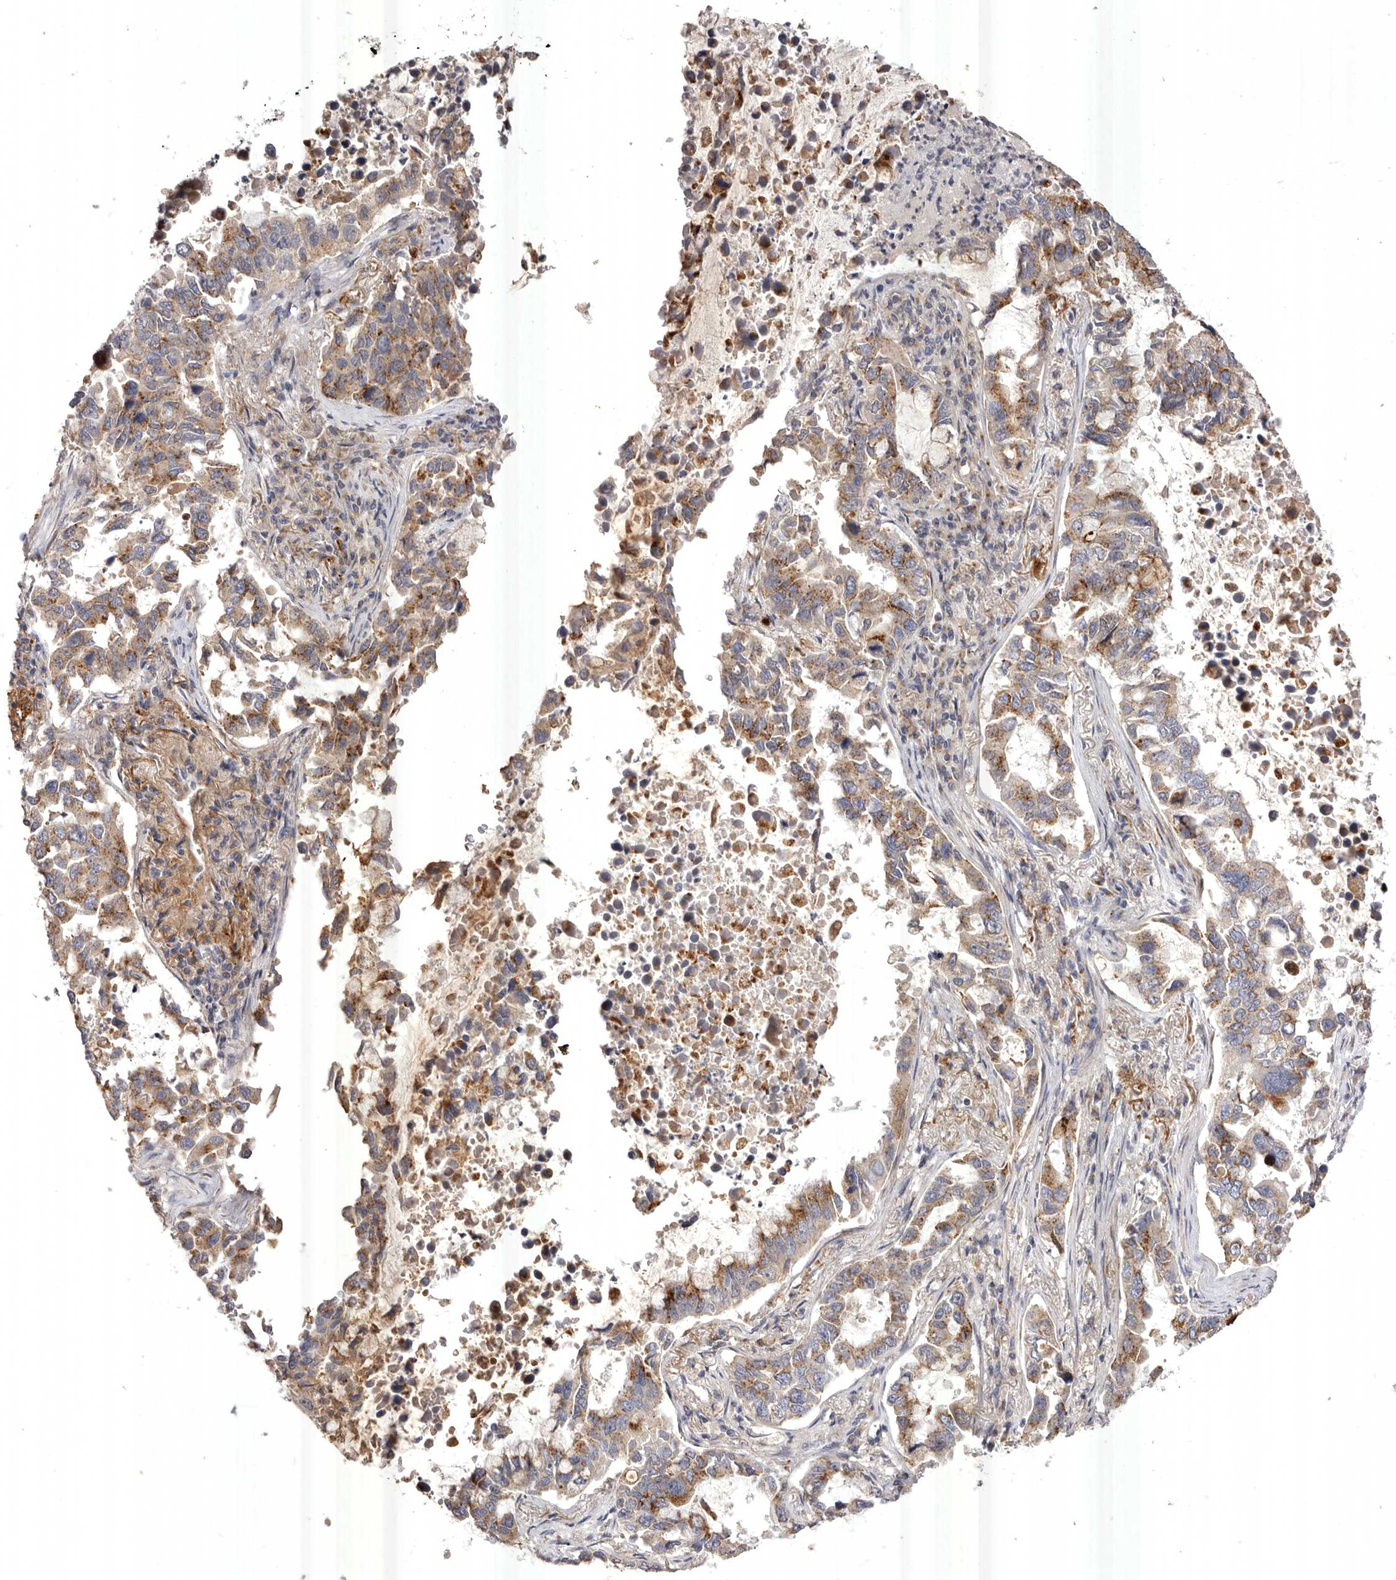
{"staining": {"intensity": "moderate", "quantity": ">75%", "location": "cytoplasmic/membranous"}, "tissue": "lung cancer", "cell_type": "Tumor cells", "image_type": "cancer", "snomed": [{"axis": "morphology", "description": "Adenocarcinoma, NOS"}, {"axis": "topography", "description": "Lung"}], "caption": "The immunohistochemical stain highlights moderate cytoplasmic/membranous expression in tumor cells of adenocarcinoma (lung) tissue.", "gene": "USP24", "patient": {"sex": "male", "age": 64}}